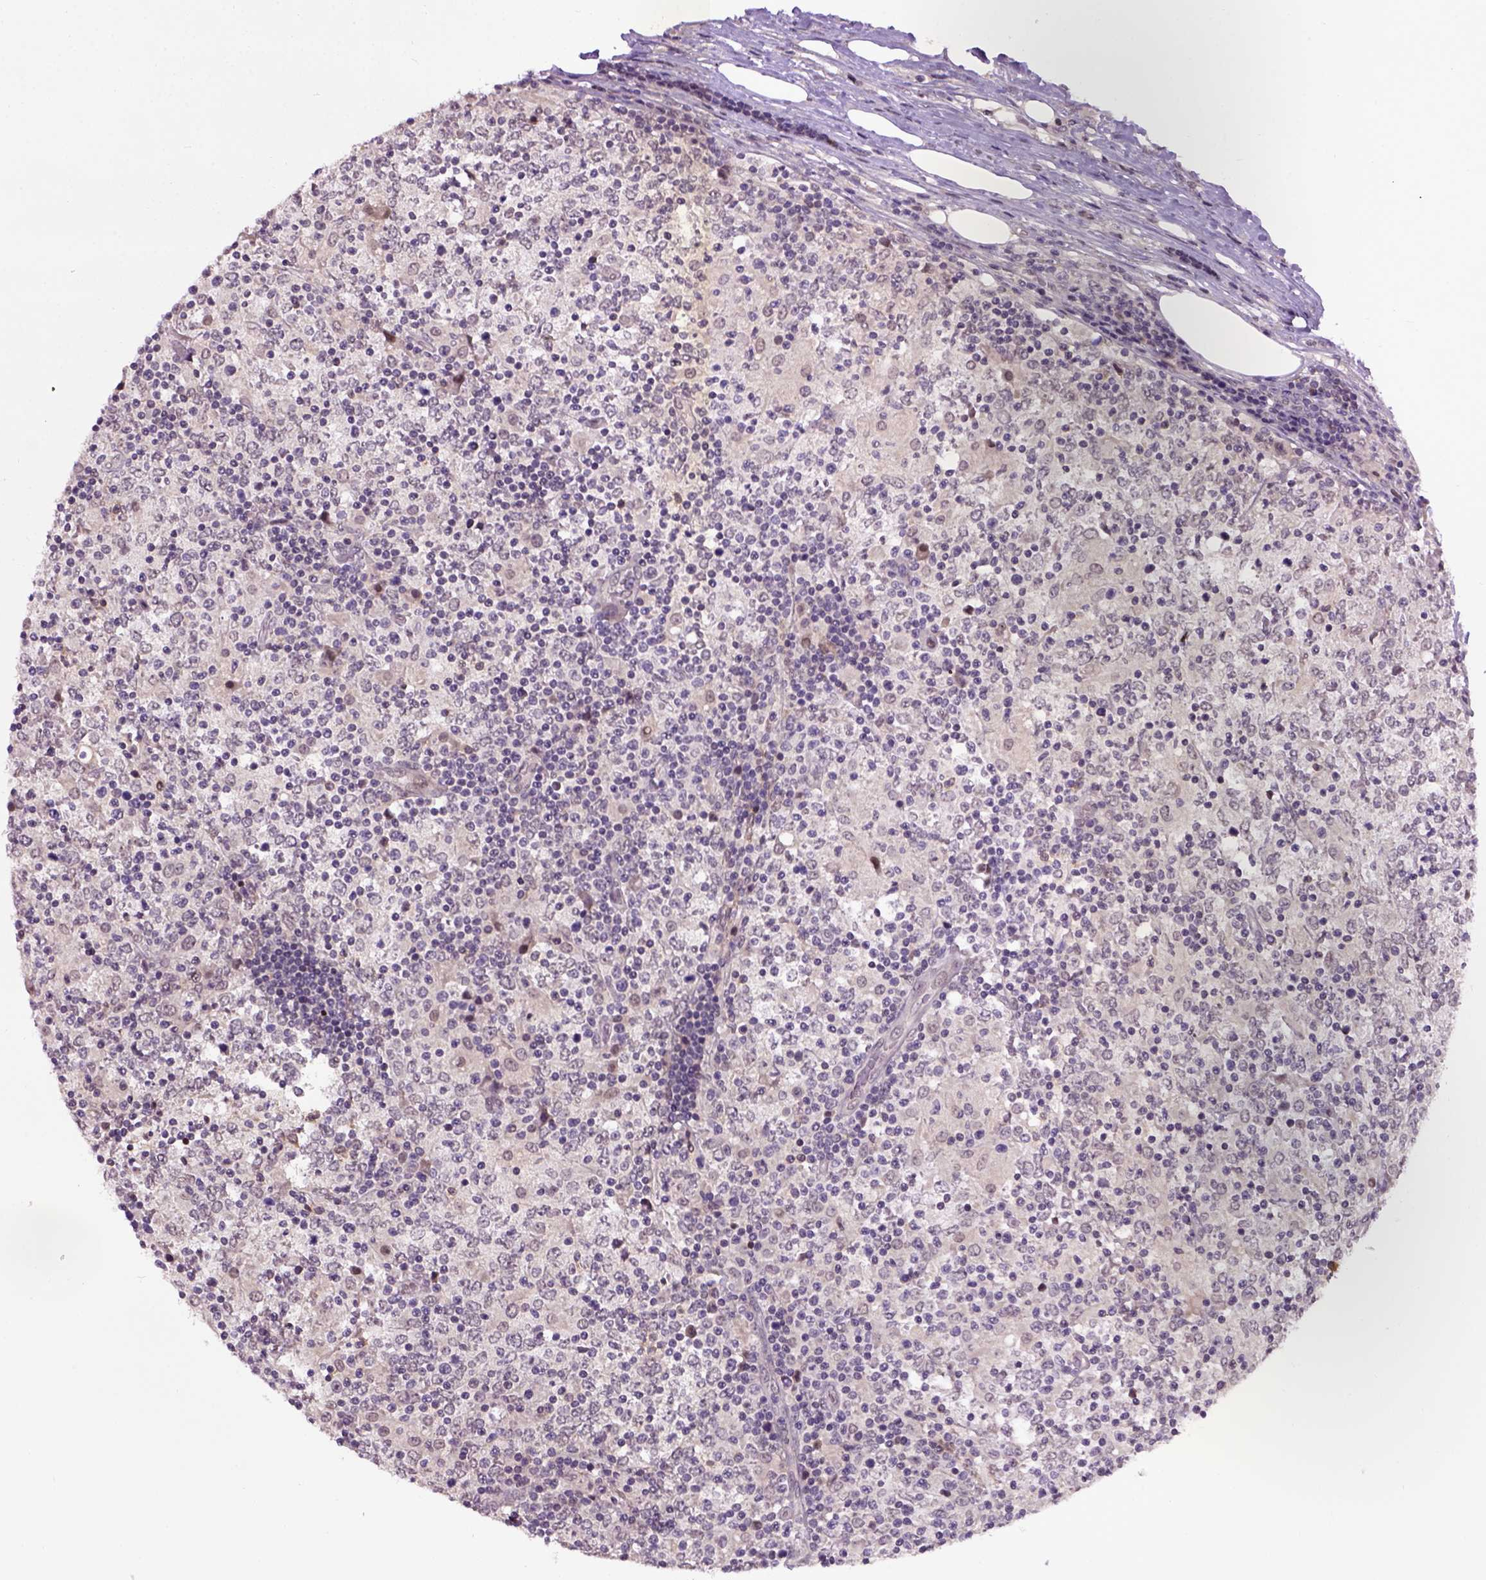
{"staining": {"intensity": "negative", "quantity": "none", "location": "none"}, "tissue": "lymphoma", "cell_type": "Tumor cells", "image_type": "cancer", "snomed": [{"axis": "morphology", "description": "Malignant lymphoma, non-Hodgkin's type, High grade"}, {"axis": "topography", "description": "Lymph node"}], "caption": "The photomicrograph displays no significant staining in tumor cells of high-grade malignant lymphoma, non-Hodgkin's type. (DAB immunohistochemistry (IHC), high magnification).", "gene": "RAB43", "patient": {"sex": "female", "age": 84}}